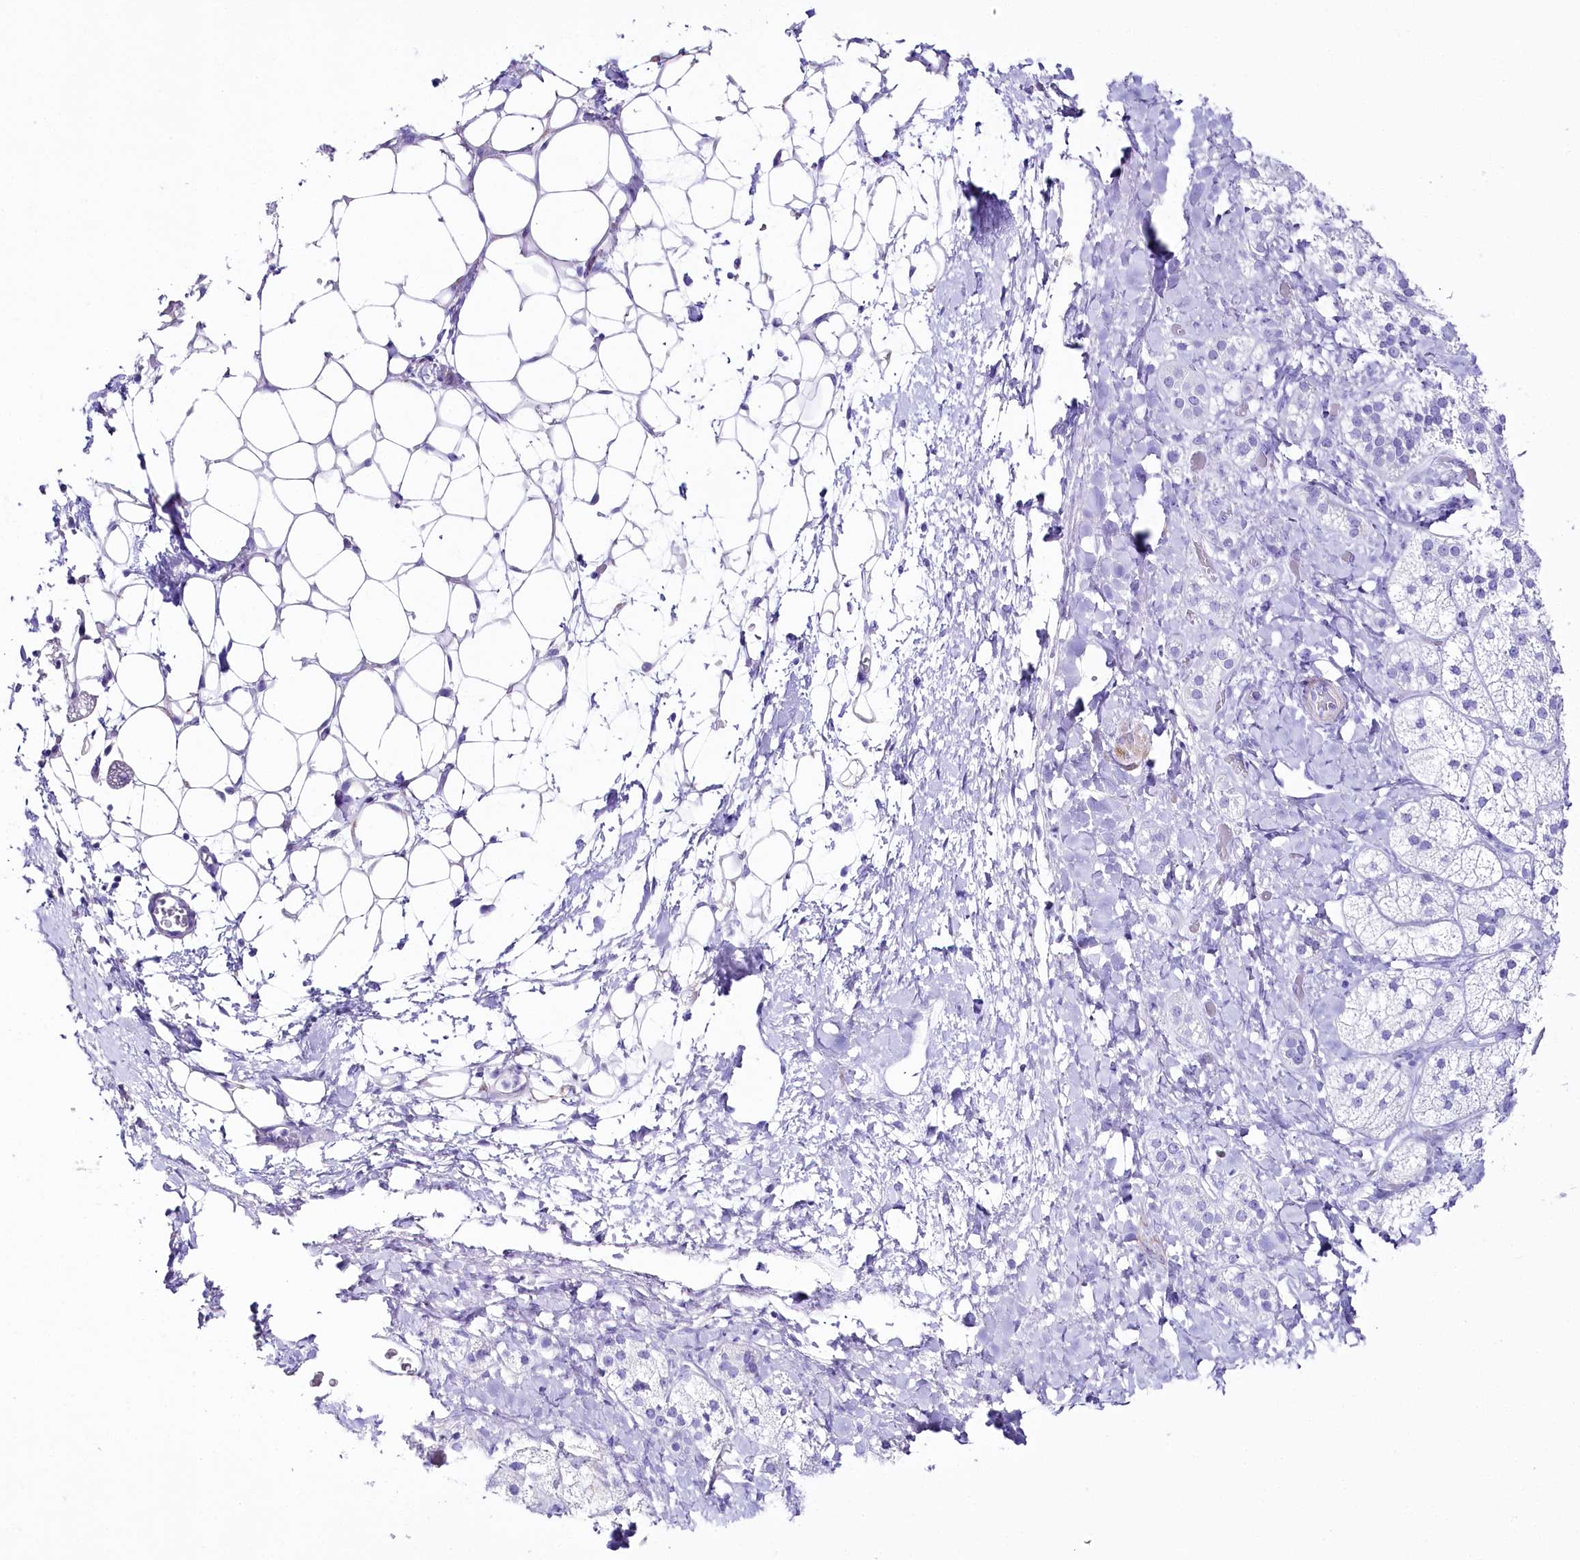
{"staining": {"intensity": "negative", "quantity": "none", "location": "none"}, "tissue": "adrenal gland", "cell_type": "Glandular cells", "image_type": "normal", "snomed": [{"axis": "morphology", "description": "Normal tissue, NOS"}, {"axis": "topography", "description": "Adrenal gland"}], "caption": "High magnification brightfield microscopy of normal adrenal gland stained with DAB (brown) and counterstained with hematoxylin (blue): glandular cells show no significant staining. Brightfield microscopy of immunohistochemistry (IHC) stained with DAB (brown) and hematoxylin (blue), captured at high magnification.", "gene": "CSN3", "patient": {"sex": "male", "age": 61}}